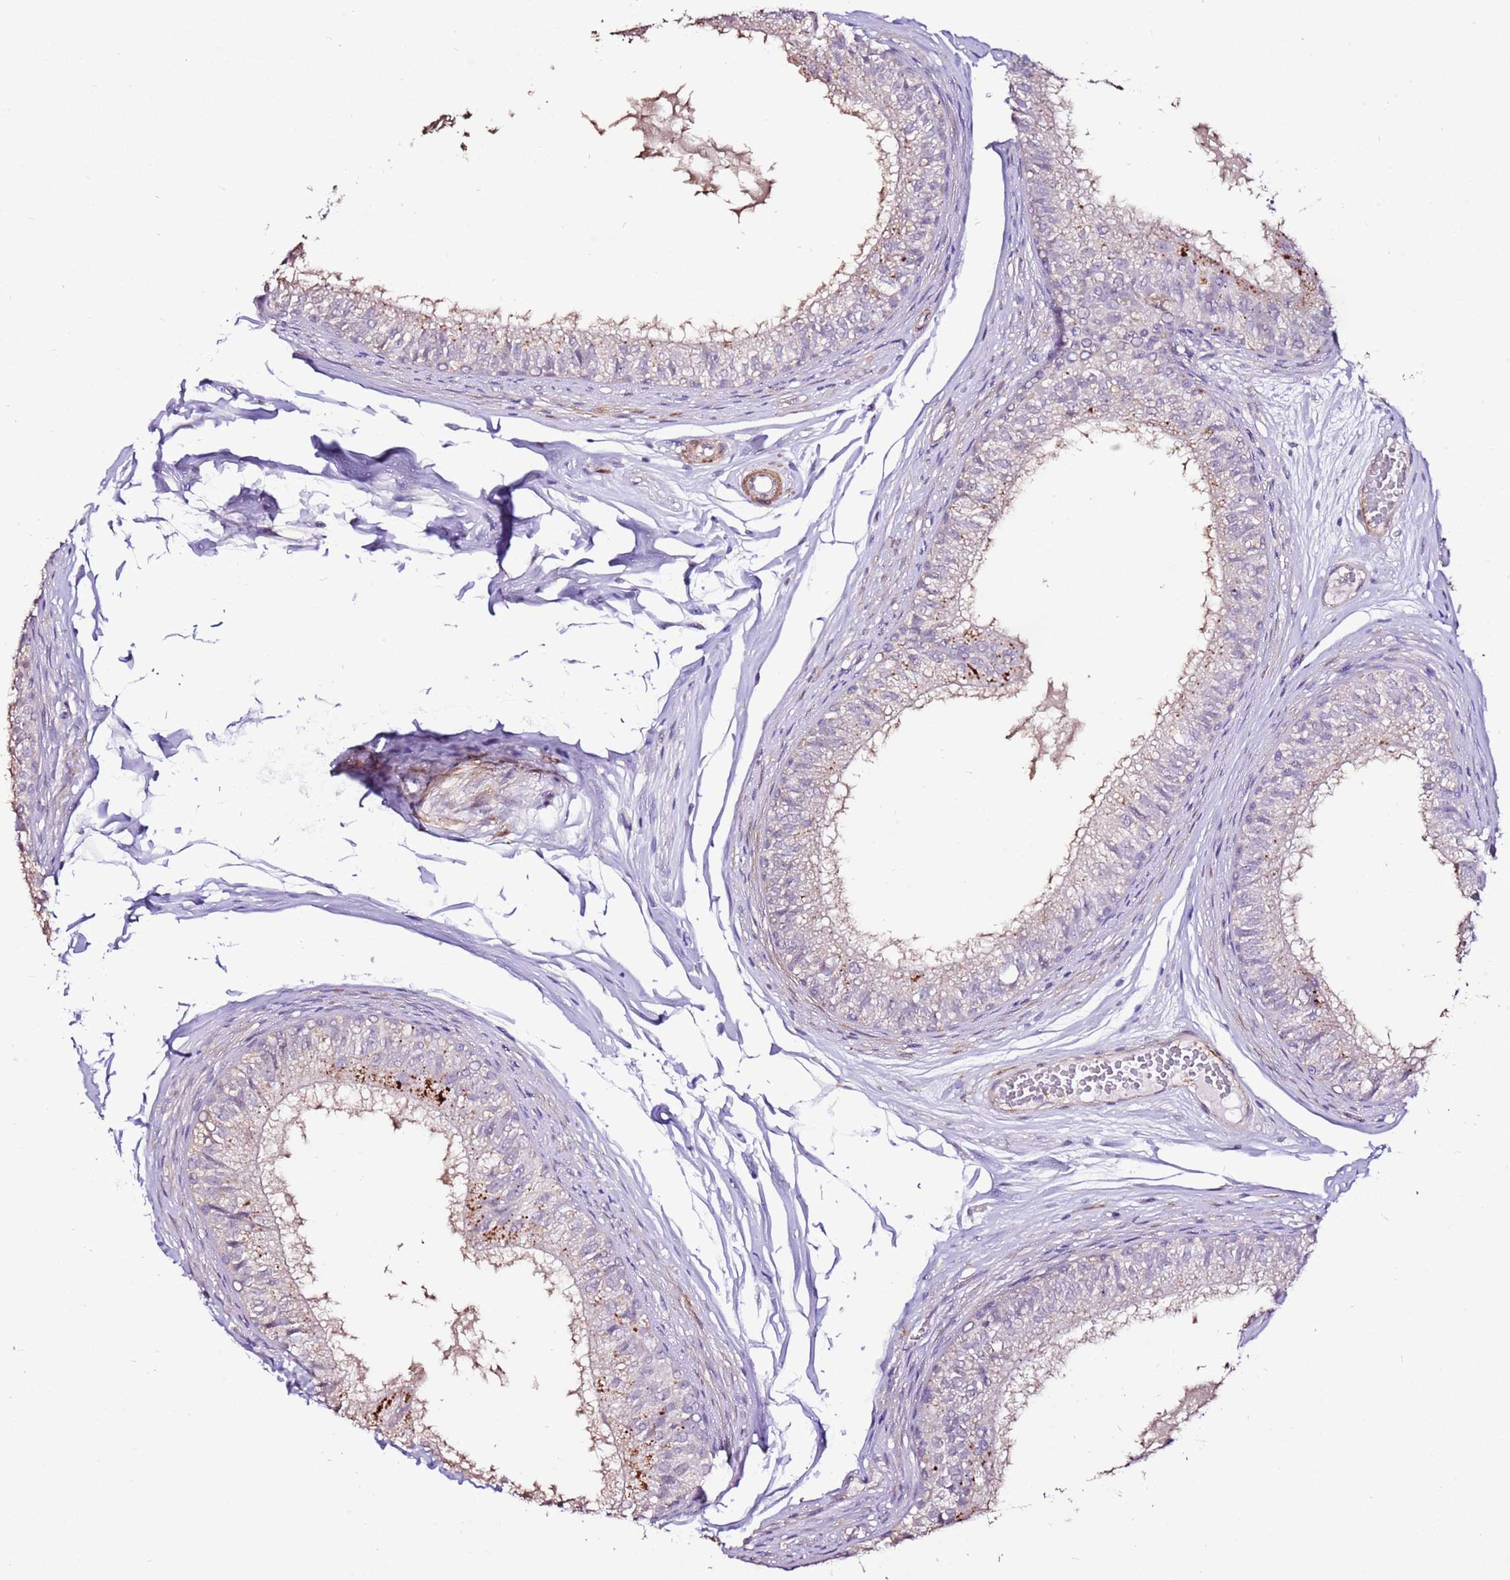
{"staining": {"intensity": "negative", "quantity": "none", "location": "none"}, "tissue": "epididymis", "cell_type": "Glandular cells", "image_type": "normal", "snomed": [{"axis": "morphology", "description": "Normal tissue, NOS"}, {"axis": "morphology", "description": "Seminoma in situ"}, {"axis": "topography", "description": "Testis"}, {"axis": "topography", "description": "Epididymis"}], "caption": "The image reveals no significant staining in glandular cells of epididymis.", "gene": "ART5", "patient": {"sex": "male", "age": 28}}